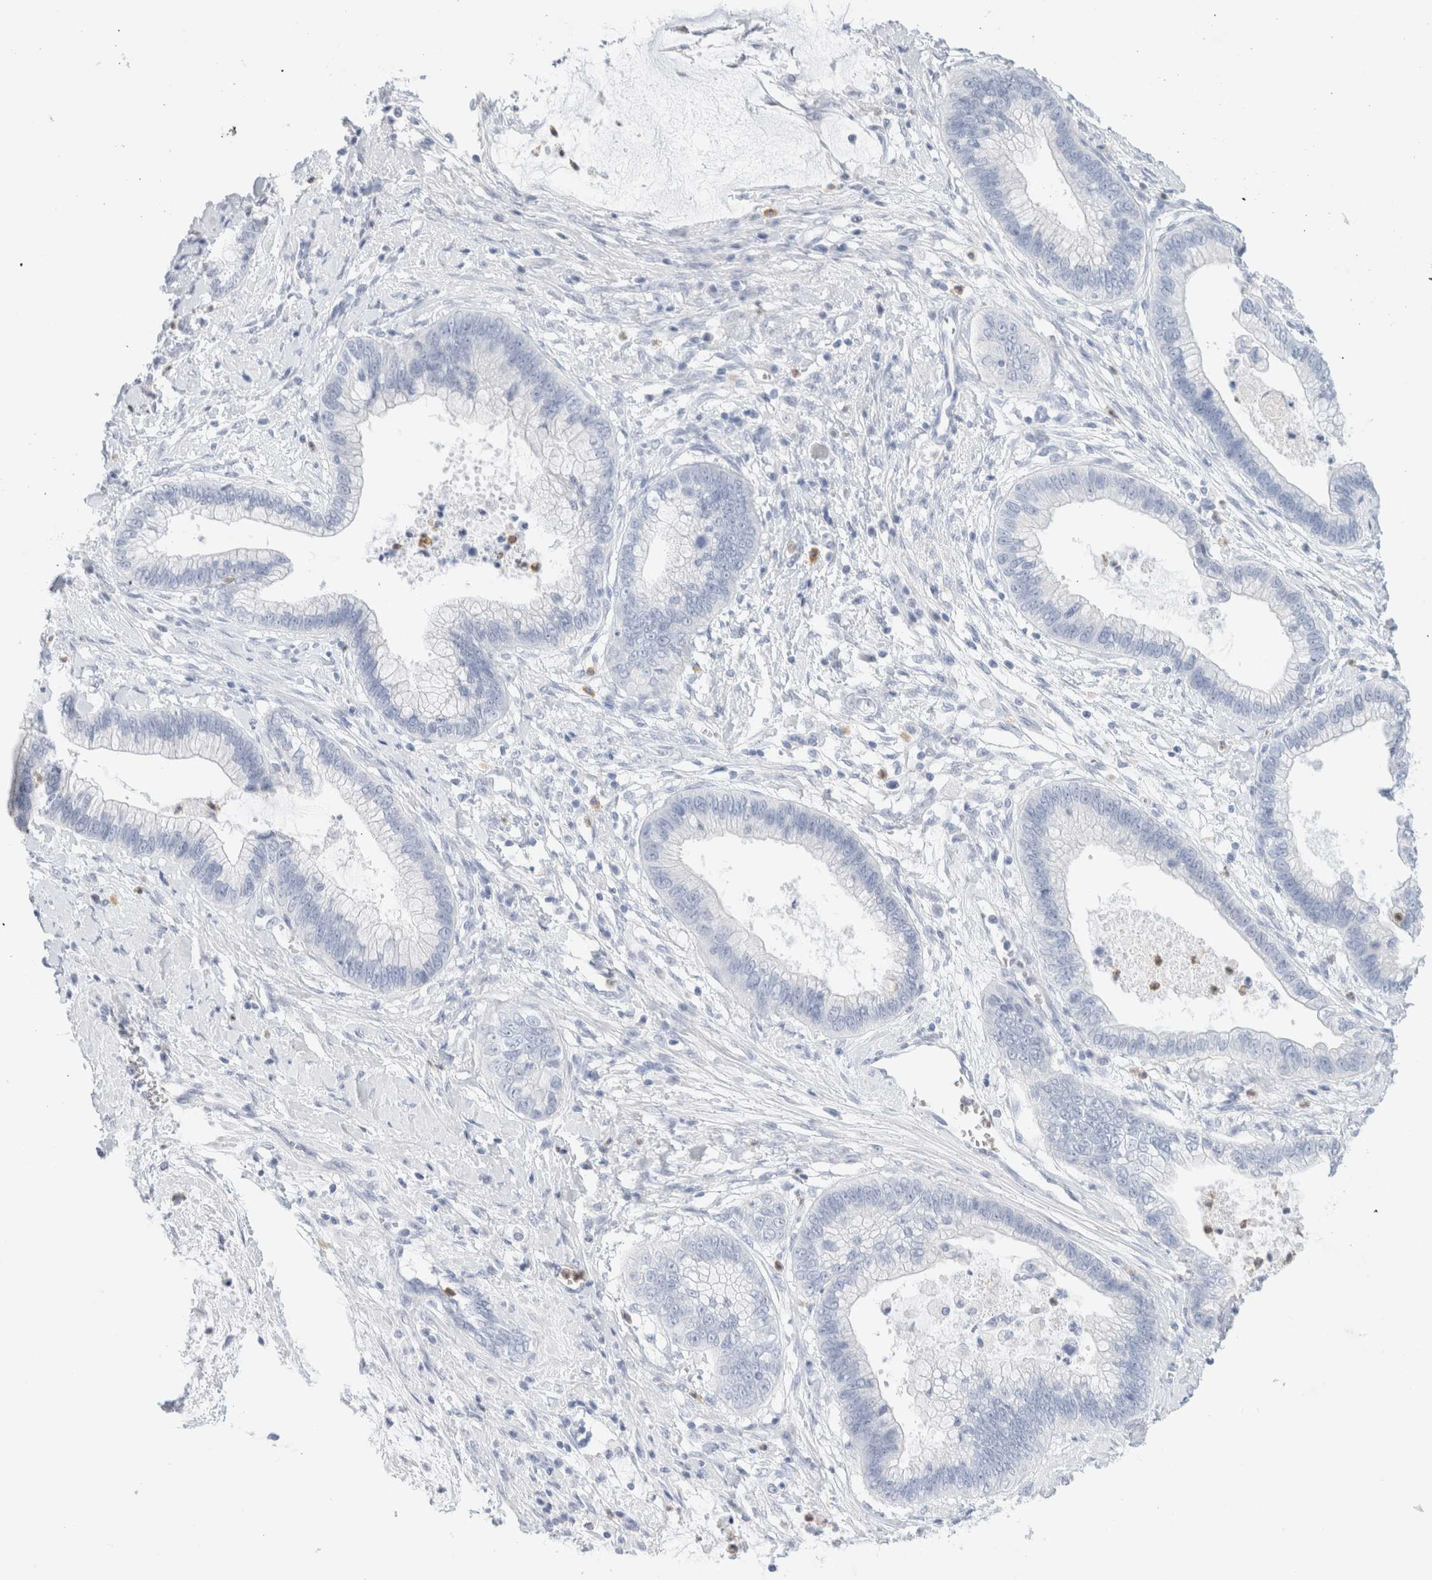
{"staining": {"intensity": "negative", "quantity": "none", "location": "none"}, "tissue": "cervical cancer", "cell_type": "Tumor cells", "image_type": "cancer", "snomed": [{"axis": "morphology", "description": "Adenocarcinoma, NOS"}, {"axis": "topography", "description": "Cervix"}], "caption": "This image is of cervical cancer (adenocarcinoma) stained with immunohistochemistry (IHC) to label a protein in brown with the nuclei are counter-stained blue. There is no staining in tumor cells.", "gene": "ARG1", "patient": {"sex": "female", "age": 44}}